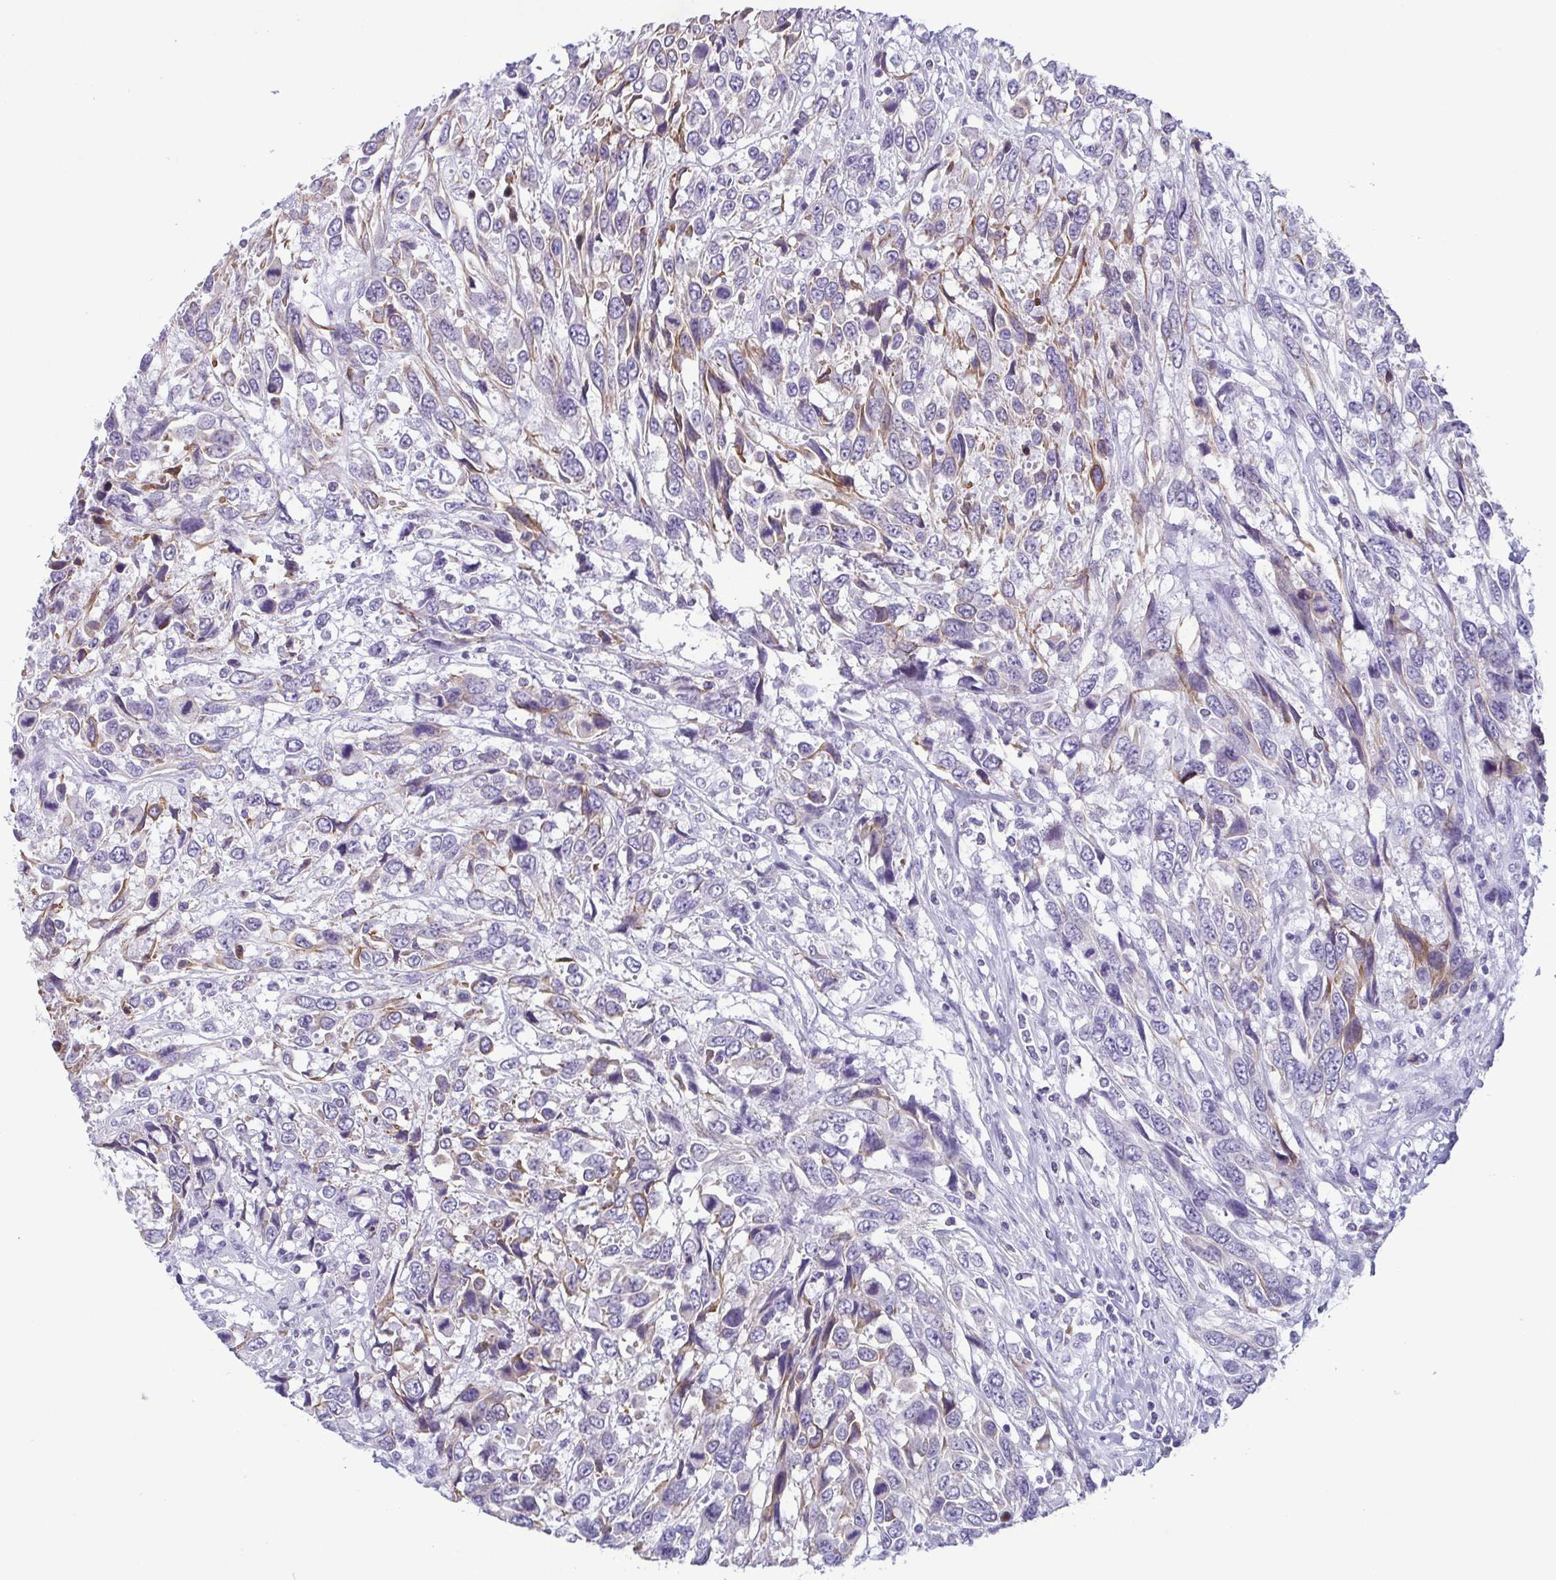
{"staining": {"intensity": "moderate", "quantity": "<25%", "location": "cytoplasmic/membranous"}, "tissue": "urothelial cancer", "cell_type": "Tumor cells", "image_type": "cancer", "snomed": [{"axis": "morphology", "description": "Urothelial carcinoma, High grade"}, {"axis": "topography", "description": "Urinary bladder"}], "caption": "This is a photomicrograph of immunohistochemistry (IHC) staining of urothelial cancer, which shows moderate positivity in the cytoplasmic/membranous of tumor cells.", "gene": "KRT78", "patient": {"sex": "female", "age": 70}}